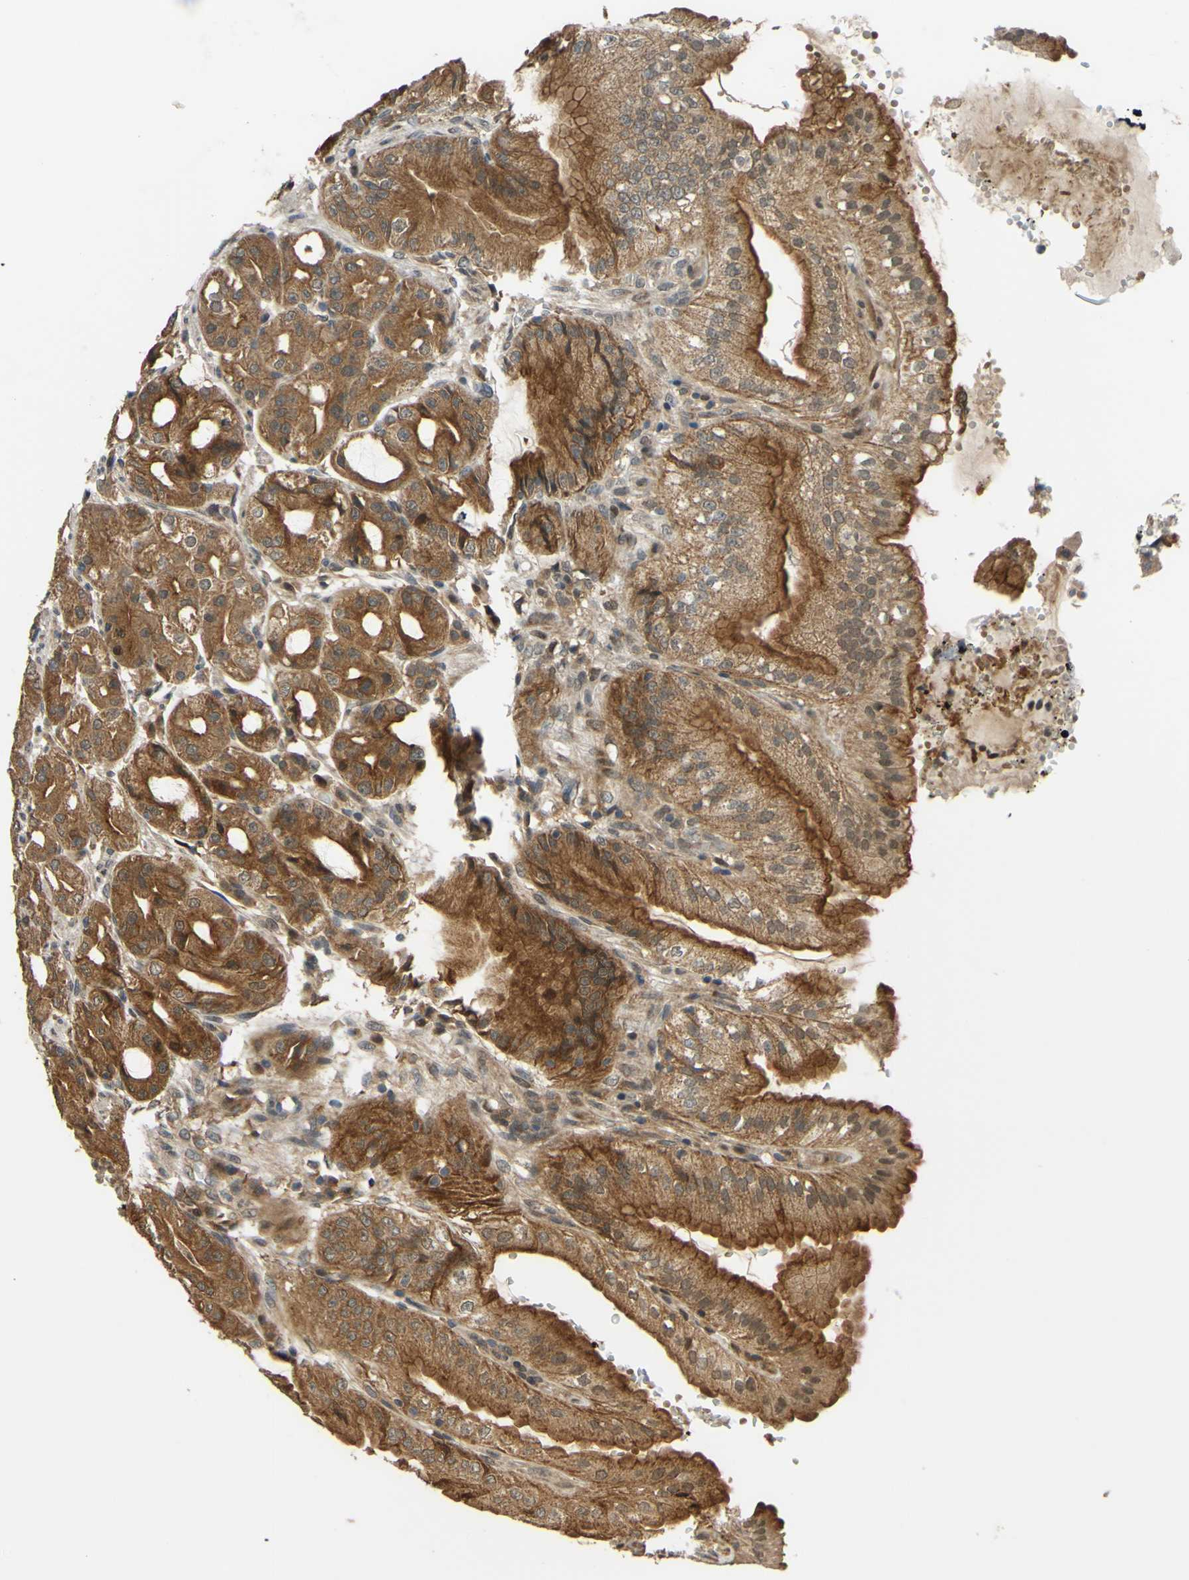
{"staining": {"intensity": "strong", "quantity": ">75%", "location": "cytoplasmic/membranous"}, "tissue": "stomach", "cell_type": "Glandular cells", "image_type": "normal", "snomed": [{"axis": "morphology", "description": "Normal tissue, NOS"}, {"axis": "topography", "description": "Stomach, lower"}], "caption": "Immunohistochemistry (IHC) micrograph of unremarkable stomach: stomach stained using immunohistochemistry (IHC) demonstrates high levels of strong protein expression localized specifically in the cytoplasmic/membranous of glandular cells, appearing as a cytoplasmic/membranous brown color.", "gene": "ABCC8", "patient": {"sex": "male", "age": 71}}